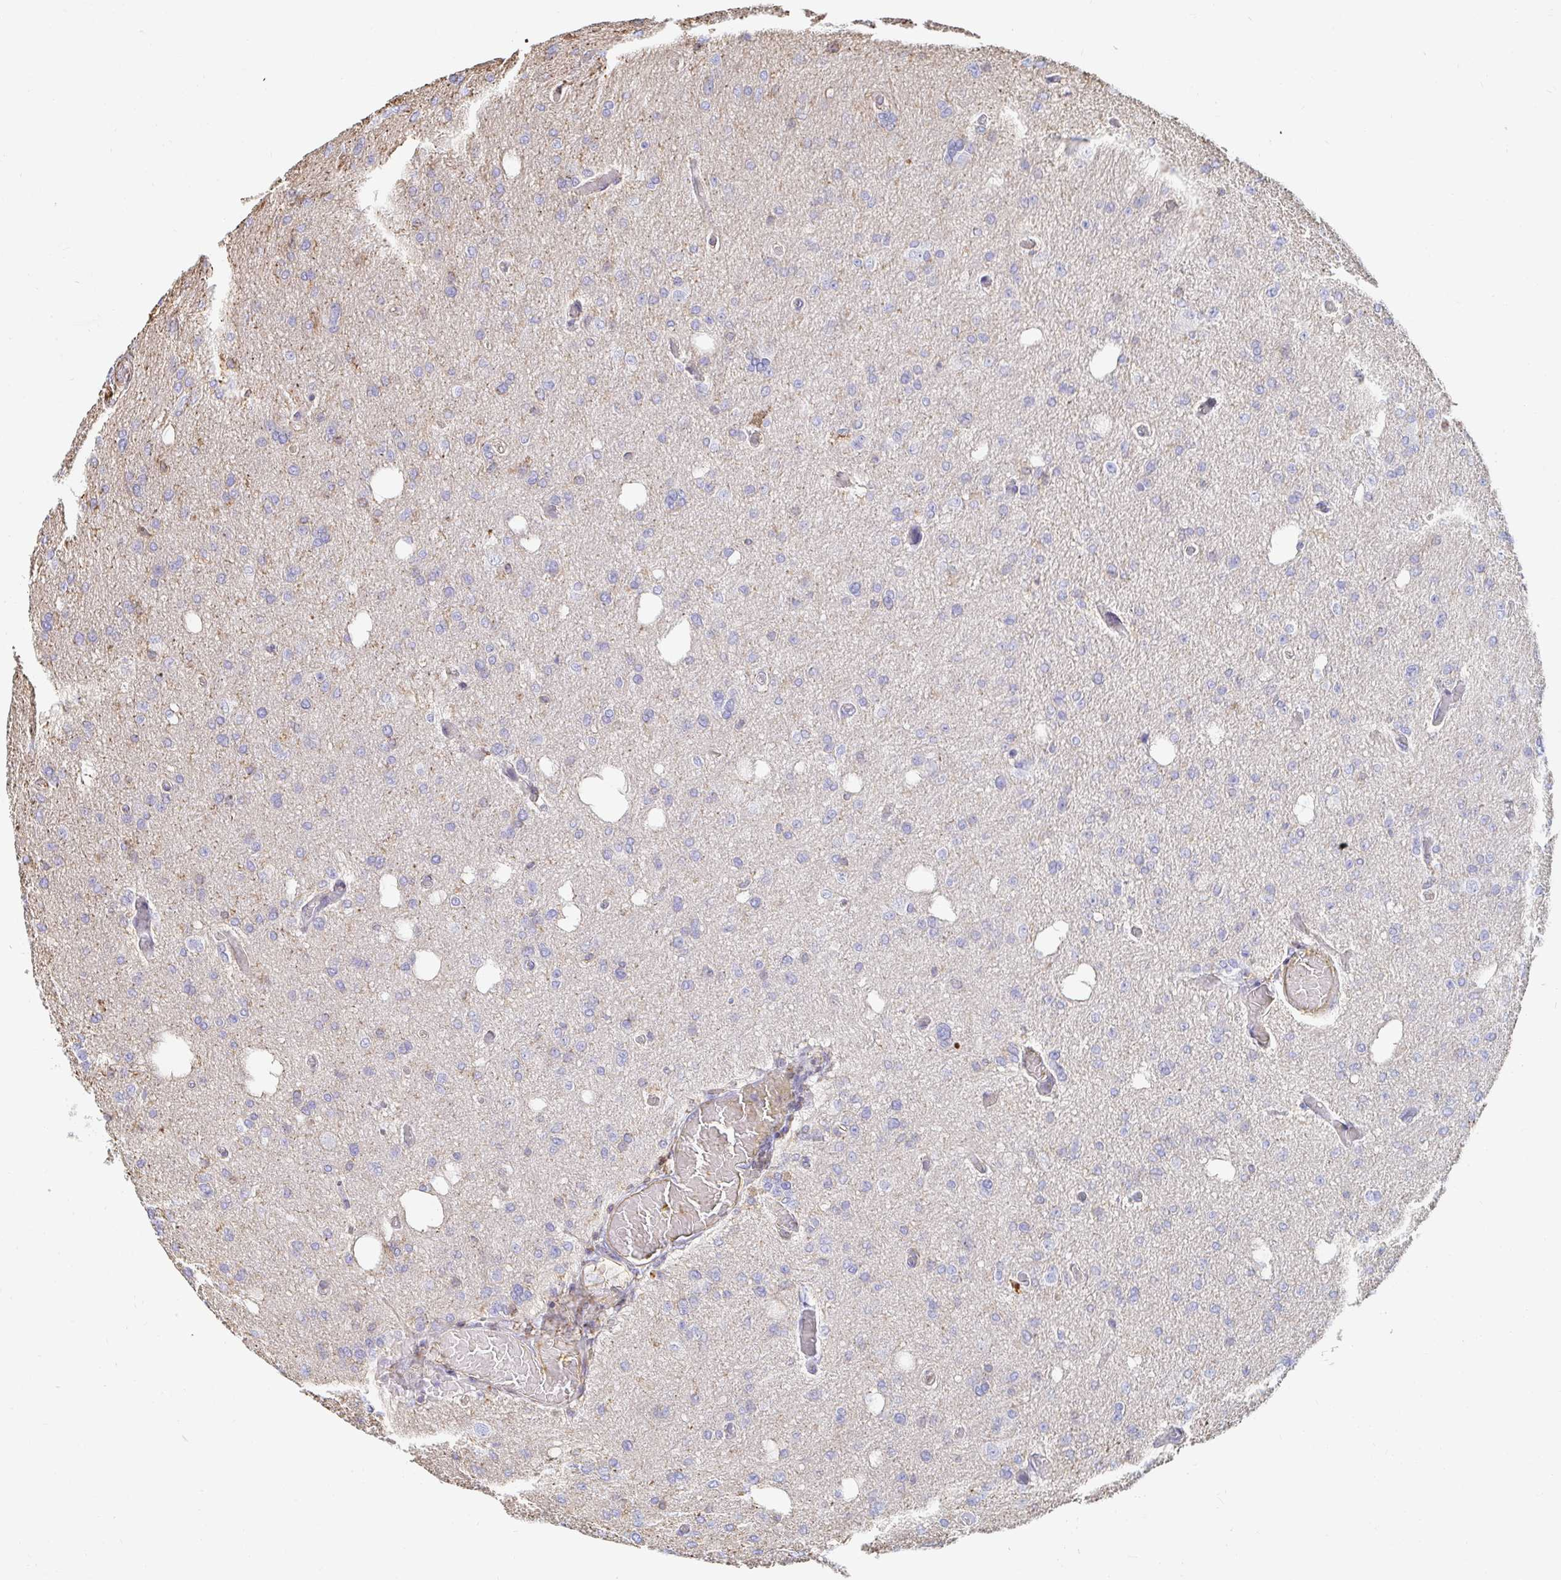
{"staining": {"intensity": "negative", "quantity": "none", "location": "none"}, "tissue": "glioma", "cell_type": "Tumor cells", "image_type": "cancer", "snomed": [{"axis": "morphology", "description": "Glioma, malignant, Low grade"}, {"axis": "topography", "description": "Brain"}], "caption": "The micrograph shows no significant positivity in tumor cells of glioma.", "gene": "PTPN14", "patient": {"sex": "male", "age": 26}}